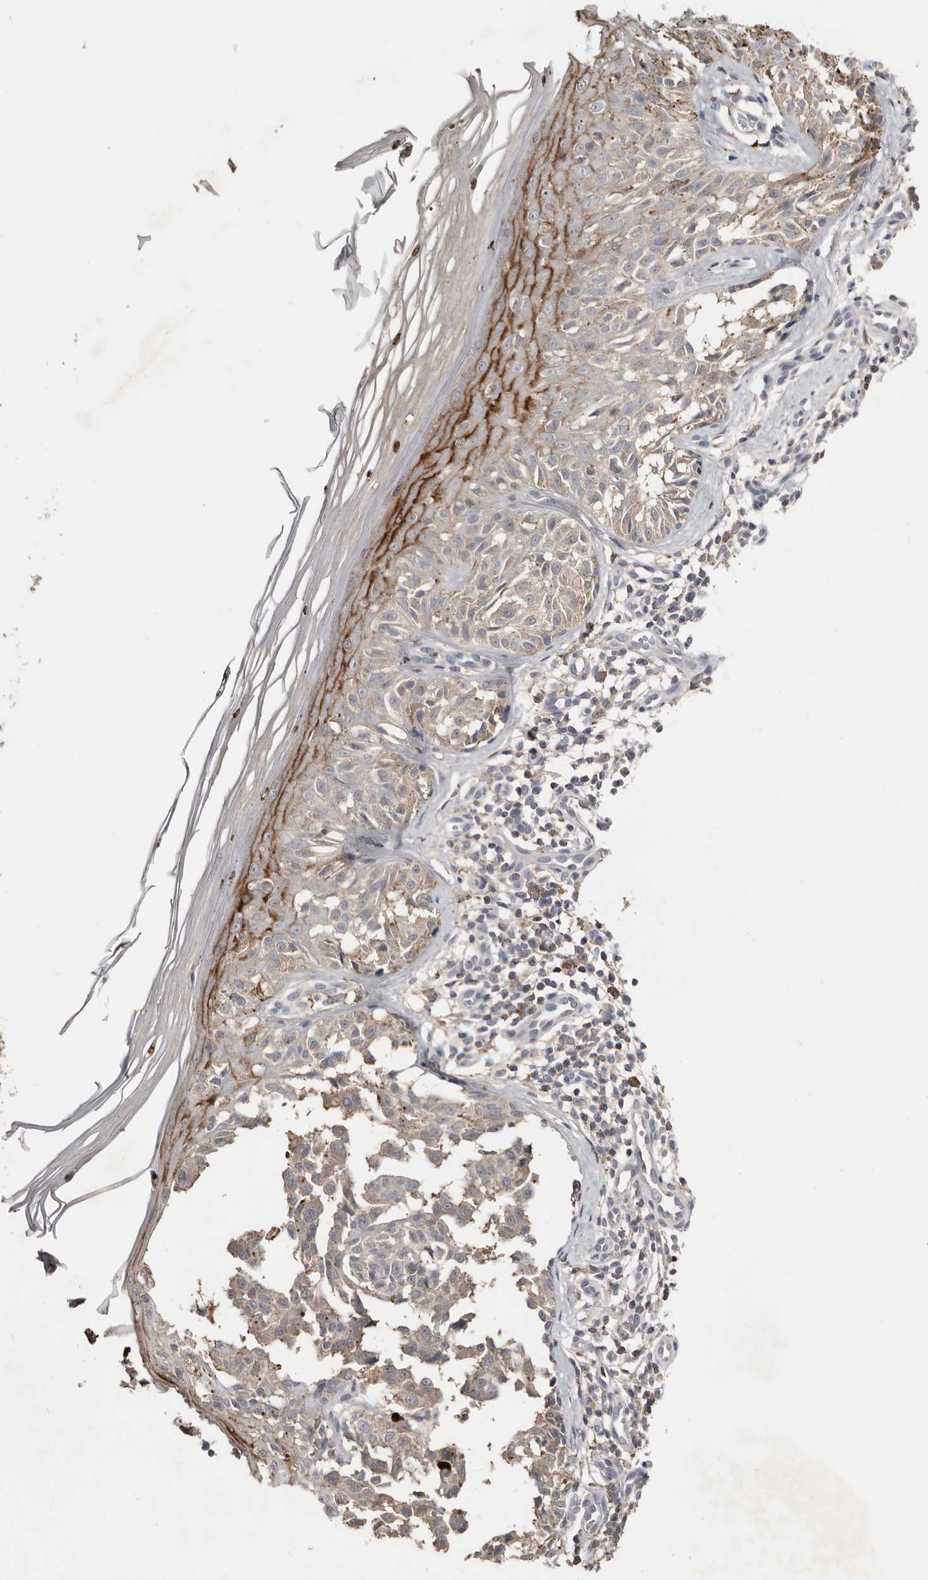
{"staining": {"intensity": "negative", "quantity": "none", "location": "none"}, "tissue": "melanoma", "cell_type": "Tumor cells", "image_type": "cancer", "snomed": [{"axis": "morphology", "description": "Malignant melanoma, NOS"}, {"axis": "topography", "description": "Skin"}], "caption": "Immunohistochemistry micrograph of malignant melanoma stained for a protein (brown), which demonstrates no expression in tumor cells.", "gene": "SLC39A2", "patient": {"sex": "female", "age": 50}}